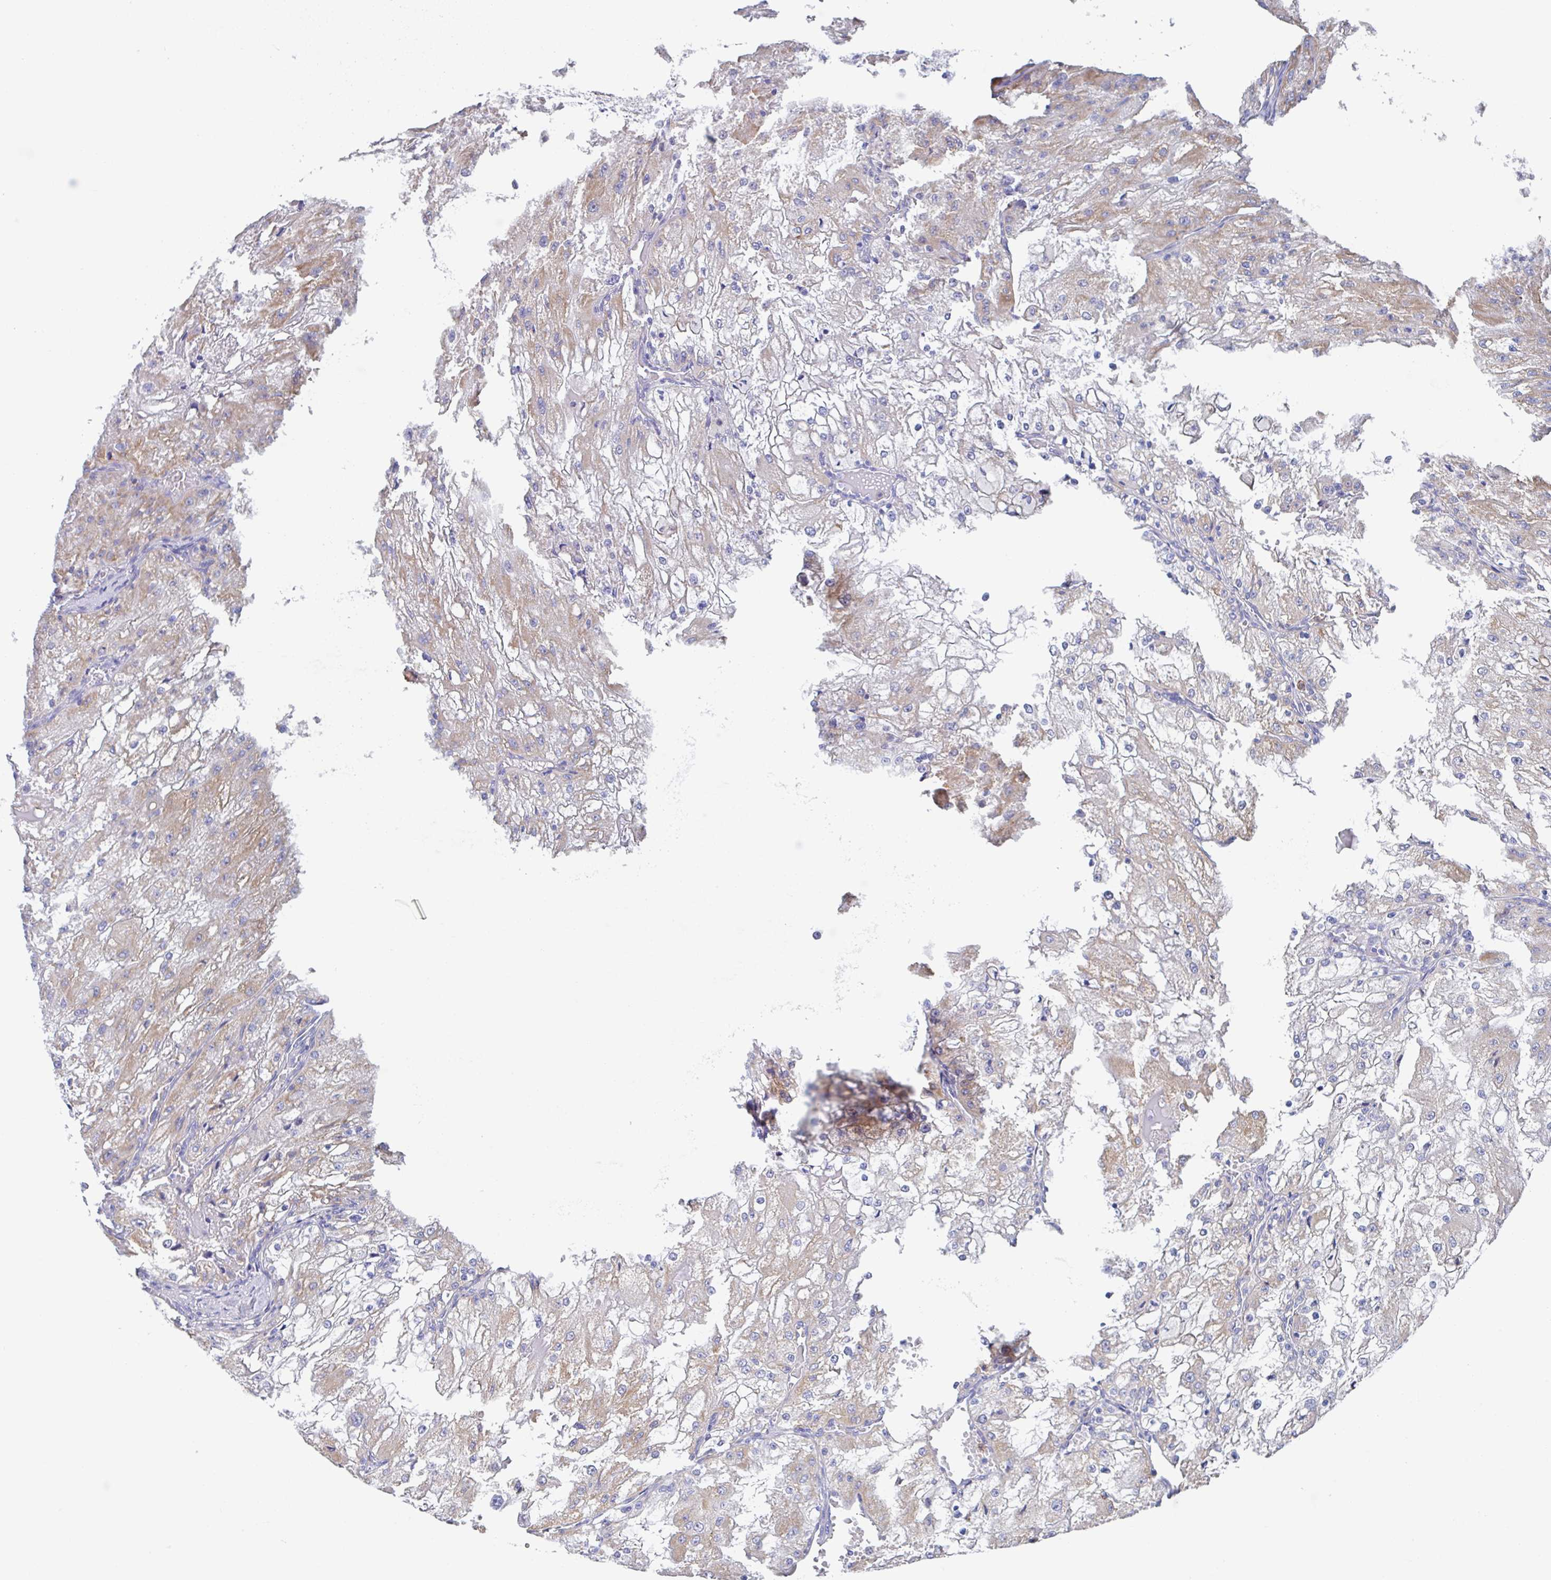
{"staining": {"intensity": "weak", "quantity": "25%-75%", "location": "cytoplasmic/membranous"}, "tissue": "renal cancer", "cell_type": "Tumor cells", "image_type": "cancer", "snomed": [{"axis": "morphology", "description": "Adenocarcinoma, NOS"}, {"axis": "topography", "description": "Kidney"}], "caption": "High-power microscopy captured an immunohistochemistry (IHC) micrograph of renal cancer, revealing weak cytoplasmic/membranous staining in about 25%-75% of tumor cells.", "gene": "FCGR3A", "patient": {"sex": "female", "age": 74}}